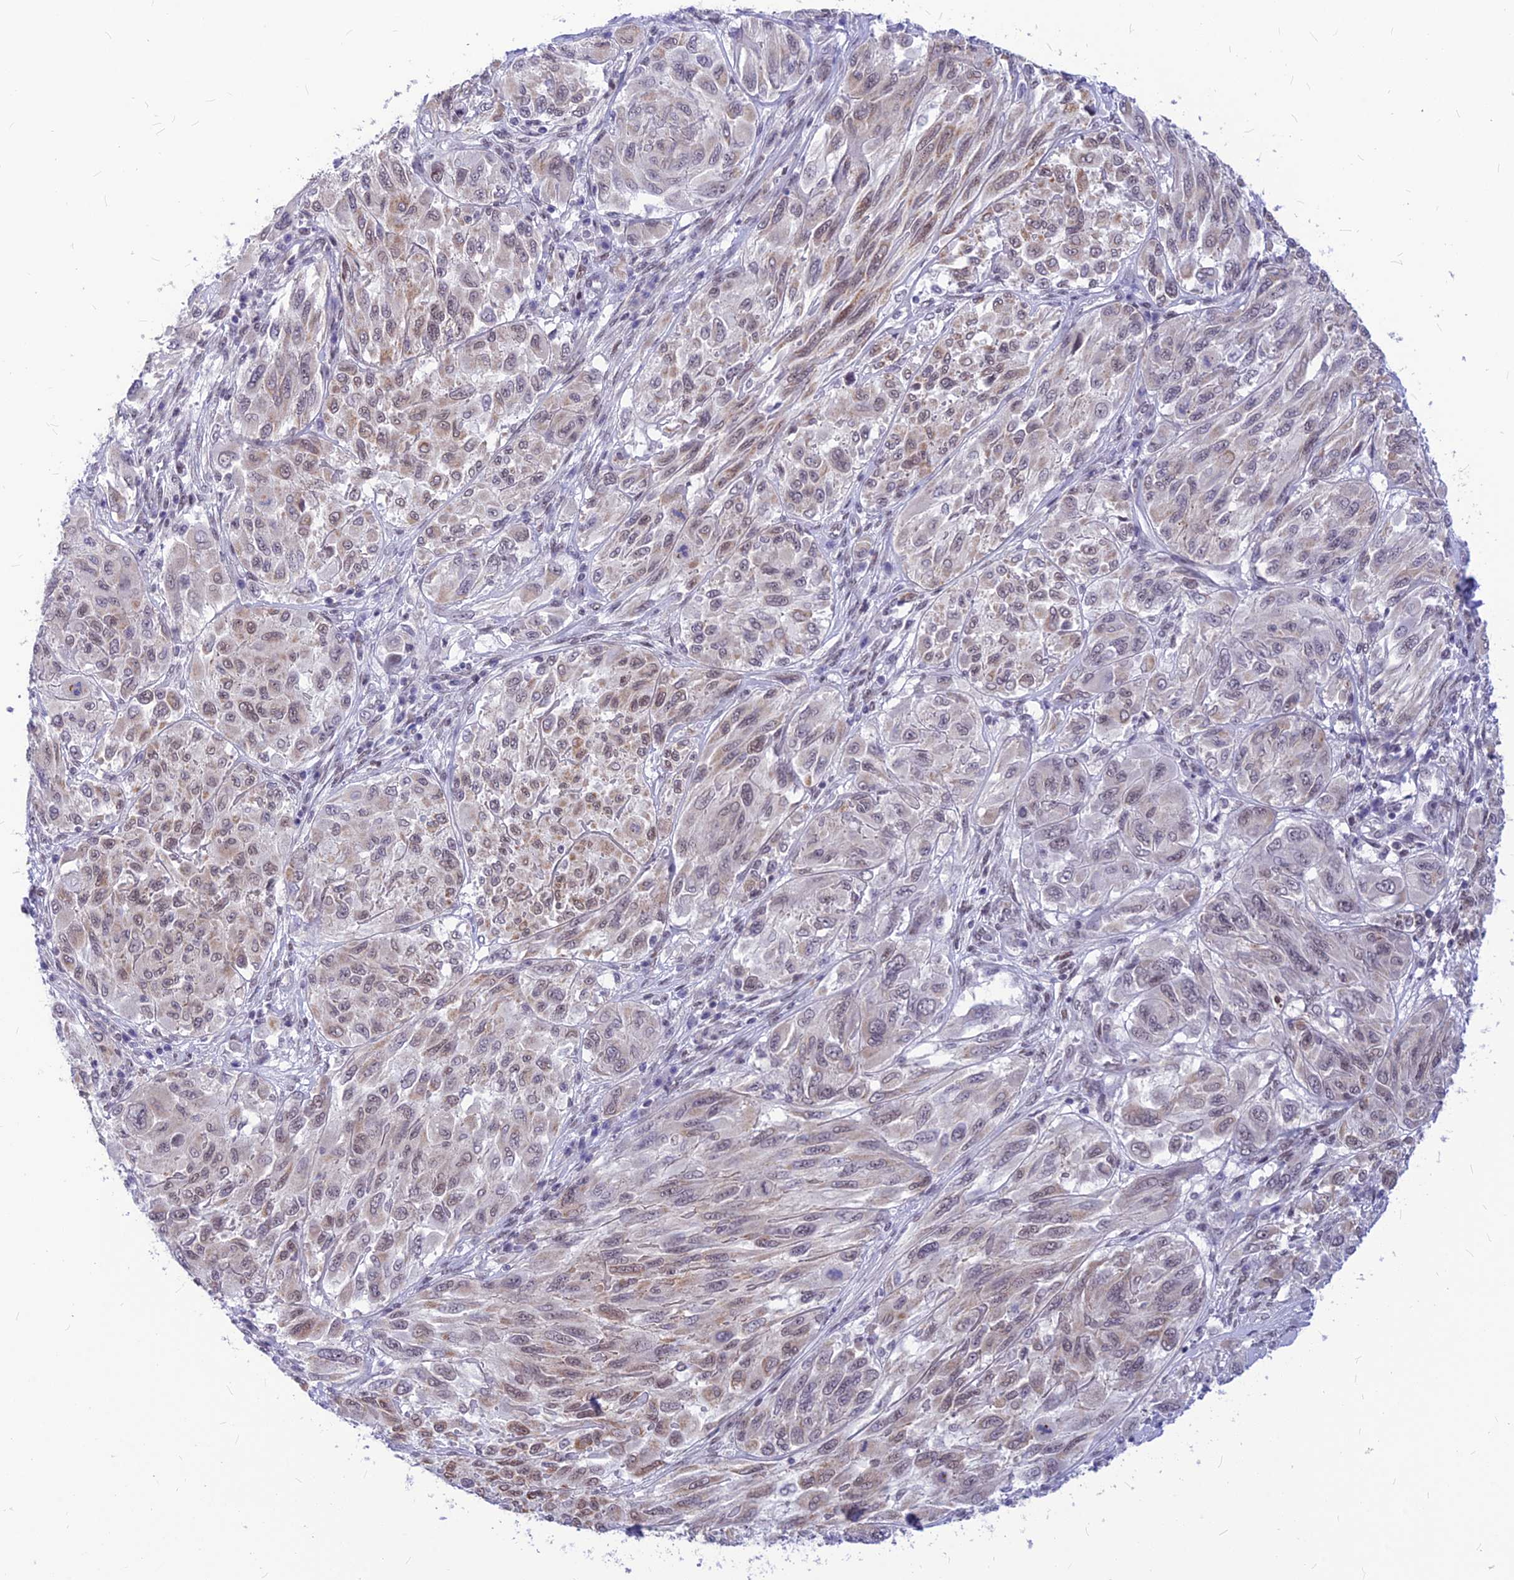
{"staining": {"intensity": "weak", "quantity": "25%-75%", "location": "cytoplasmic/membranous,nuclear"}, "tissue": "melanoma", "cell_type": "Tumor cells", "image_type": "cancer", "snomed": [{"axis": "morphology", "description": "Malignant melanoma, NOS"}, {"axis": "topography", "description": "Skin"}], "caption": "Protein staining of malignant melanoma tissue demonstrates weak cytoplasmic/membranous and nuclear positivity in about 25%-75% of tumor cells. (DAB (3,3'-diaminobenzidine) IHC with brightfield microscopy, high magnification).", "gene": "KCTD13", "patient": {"sex": "female", "age": 91}}